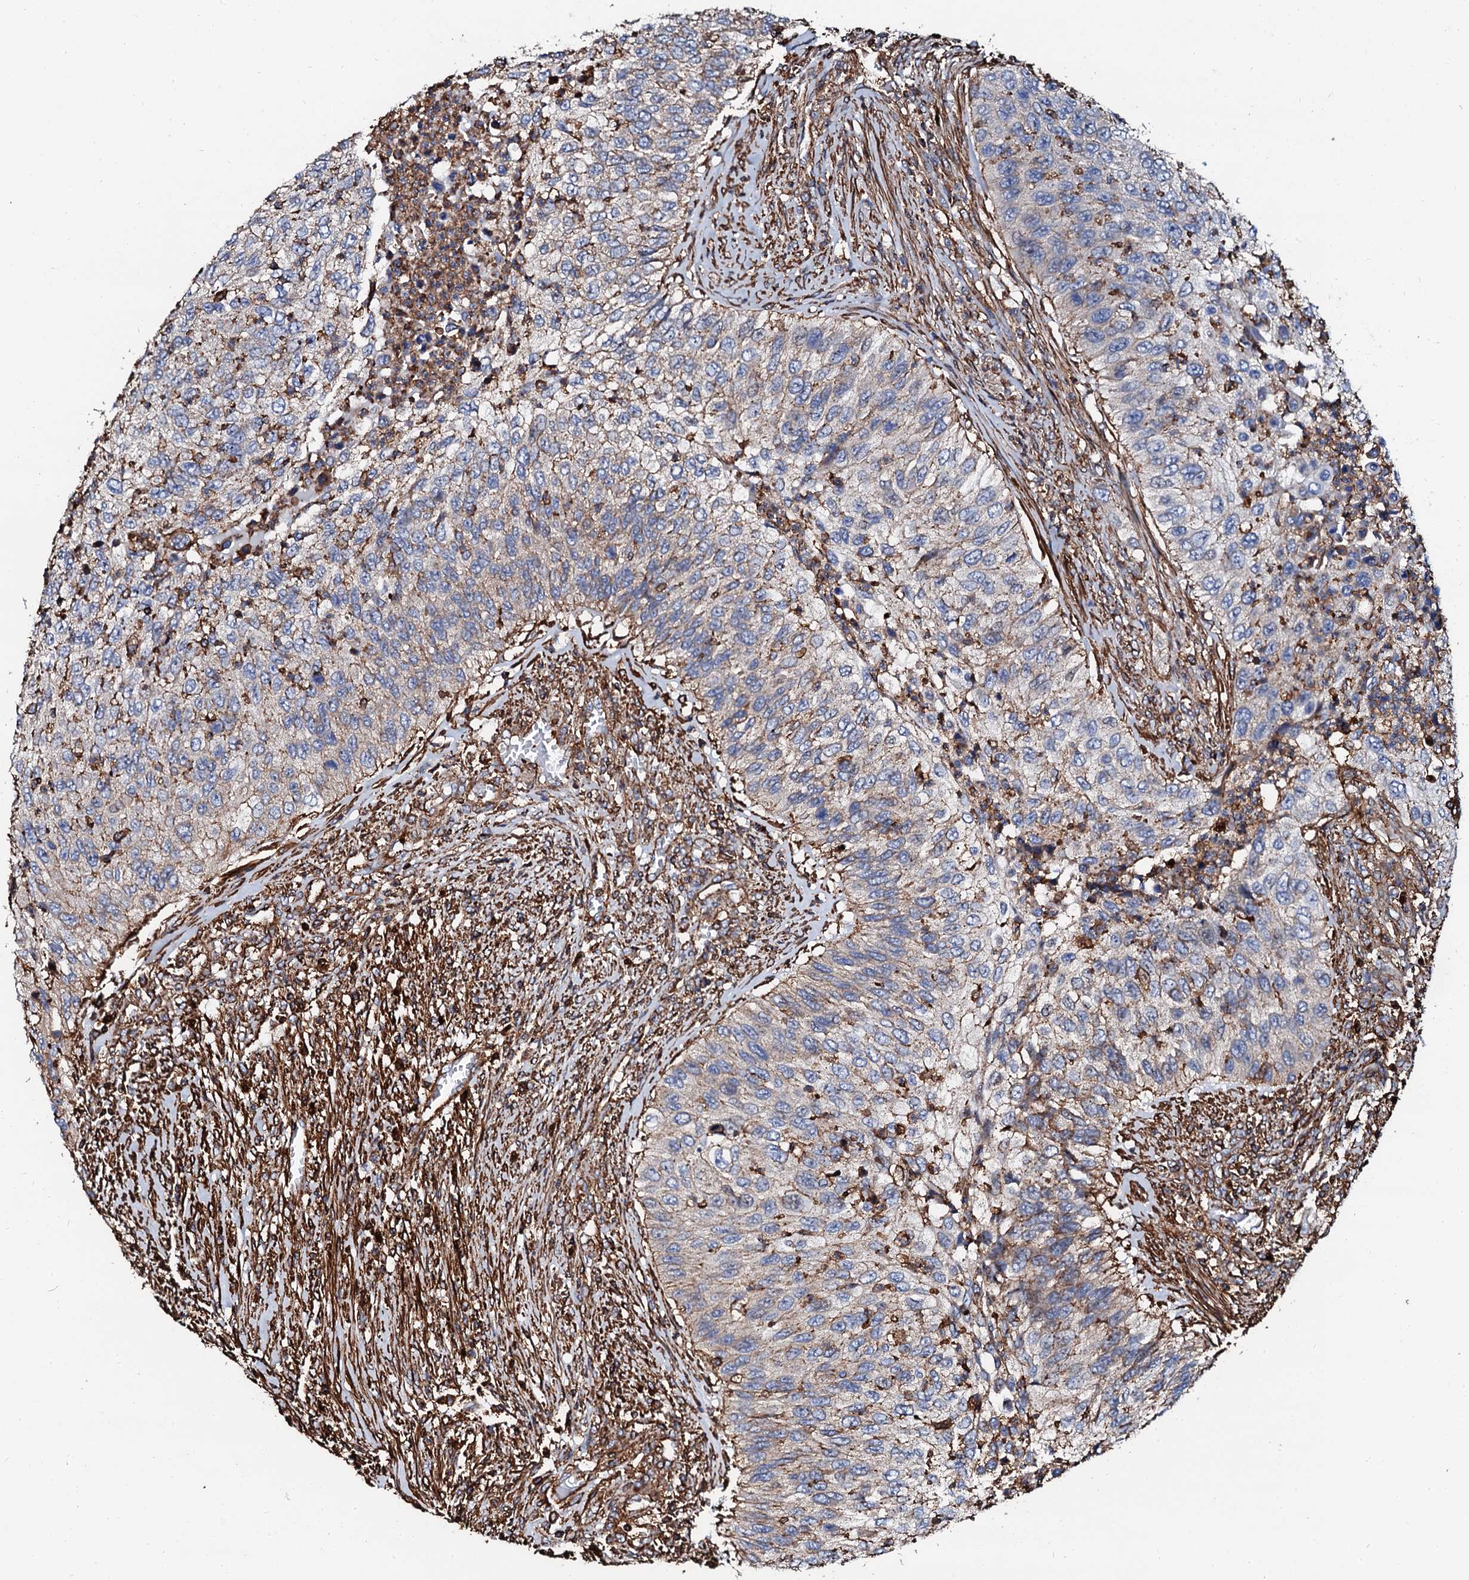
{"staining": {"intensity": "weak", "quantity": "<25%", "location": "cytoplasmic/membranous"}, "tissue": "urothelial cancer", "cell_type": "Tumor cells", "image_type": "cancer", "snomed": [{"axis": "morphology", "description": "Urothelial carcinoma, High grade"}, {"axis": "topography", "description": "Urinary bladder"}], "caption": "Protein analysis of high-grade urothelial carcinoma displays no significant positivity in tumor cells.", "gene": "INTS10", "patient": {"sex": "female", "age": 60}}